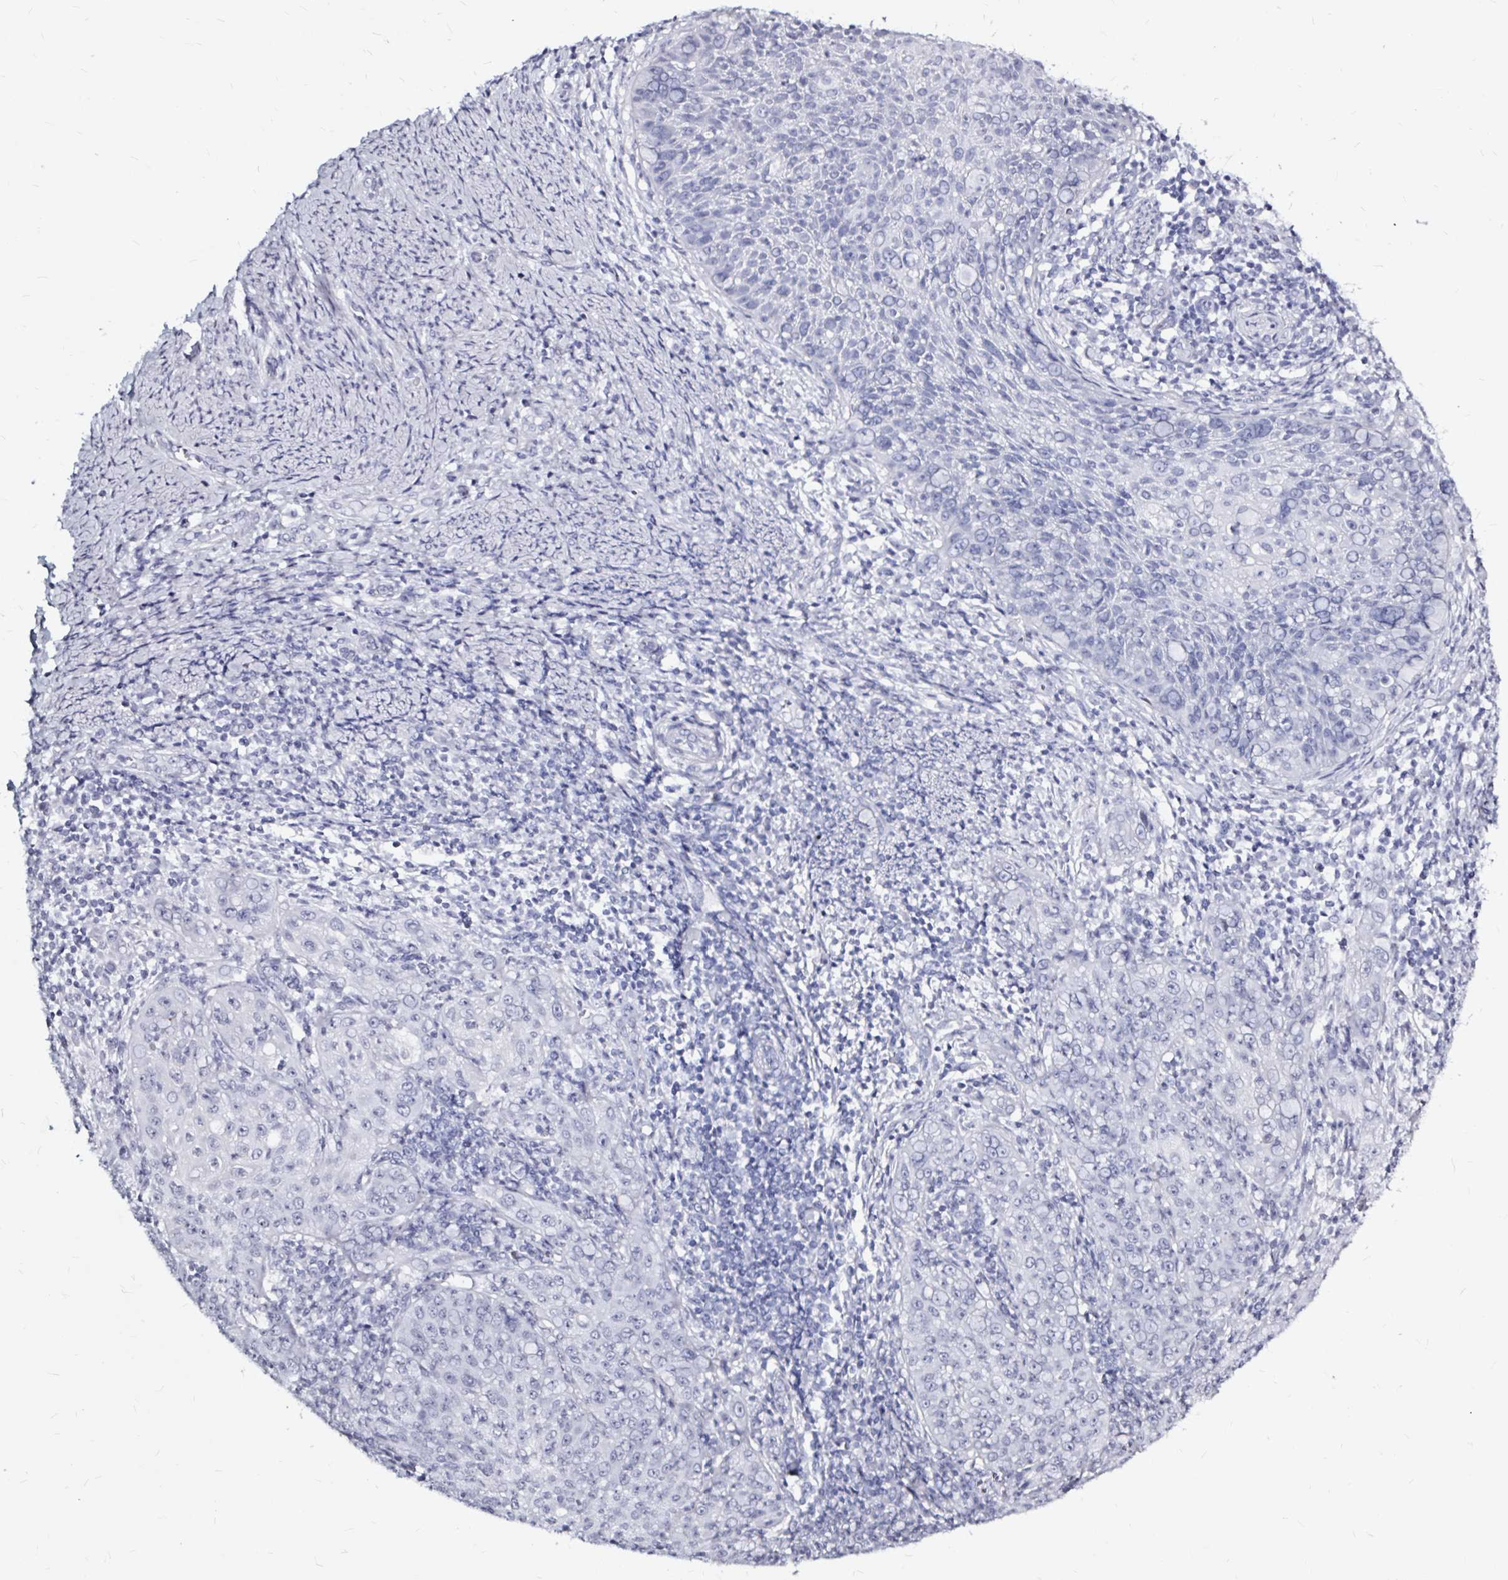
{"staining": {"intensity": "negative", "quantity": "none", "location": "none"}, "tissue": "cervical cancer", "cell_type": "Tumor cells", "image_type": "cancer", "snomed": [{"axis": "morphology", "description": "Squamous cell carcinoma, NOS"}, {"axis": "topography", "description": "Cervix"}], "caption": "Immunohistochemistry (IHC) of human cervical cancer shows no staining in tumor cells.", "gene": "LUZP4", "patient": {"sex": "female", "age": 30}}